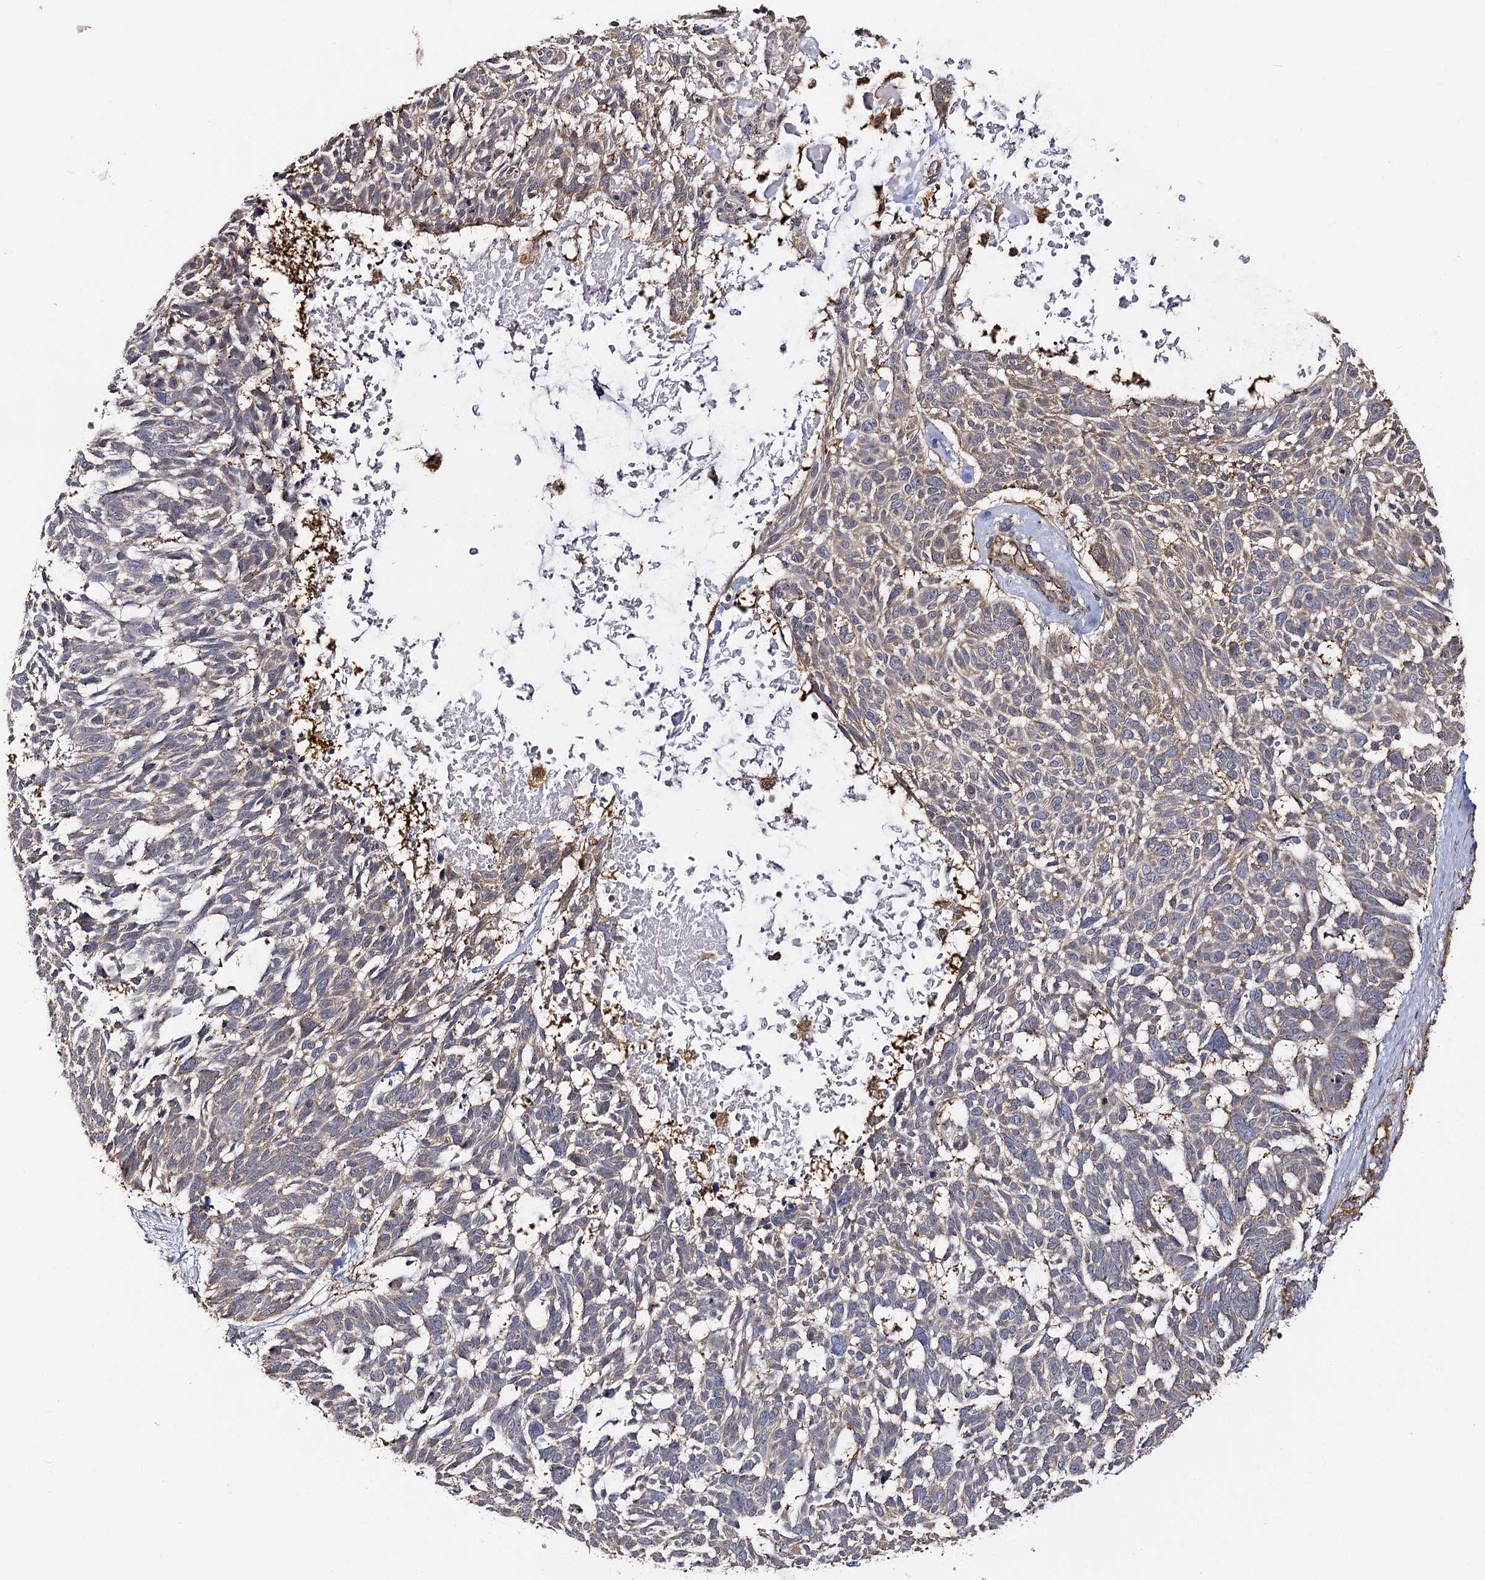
{"staining": {"intensity": "weak", "quantity": "25%-75%", "location": "cytoplasmic/membranous"}, "tissue": "skin cancer", "cell_type": "Tumor cells", "image_type": "cancer", "snomed": [{"axis": "morphology", "description": "Basal cell carcinoma"}, {"axis": "topography", "description": "Skin"}], "caption": "Protein analysis of skin cancer (basal cell carcinoma) tissue displays weak cytoplasmic/membranous staining in about 25%-75% of tumor cells.", "gene": "SEC24B", "patient": {"sex": "male", "age": 88}}